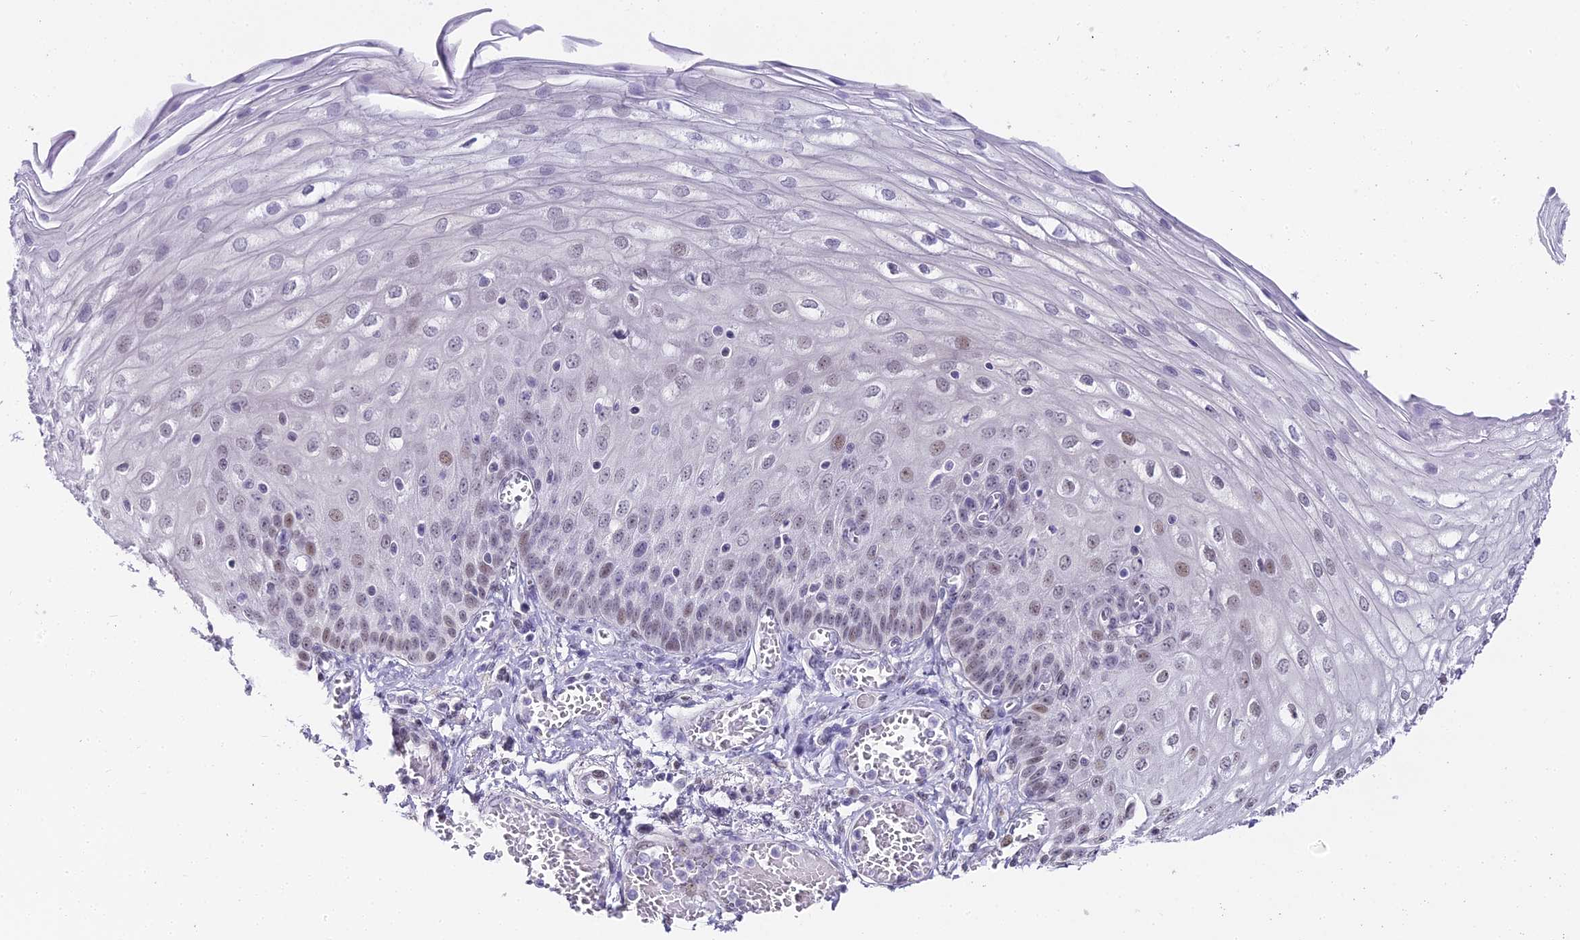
{"staining": {"intensity": "weak", "quantity": "25%-75%", "location": "nuclear"}, "tissue": "esophagus", "cell_type": "Squamous epithelial cells", "image_type": "normal", "snomed": [{"axis": "morphology", "description": "Normal tissue, NOS"}, {"axis": "topography", "description": "Esophagus"}], "caption": "A brown stain highlights weak nuclear positivity of a protein in squamous epithelial cells of unremarkable human esophagus.", "gene": "ABHD14A", "patient": {"sex": "male", "age": 81}}